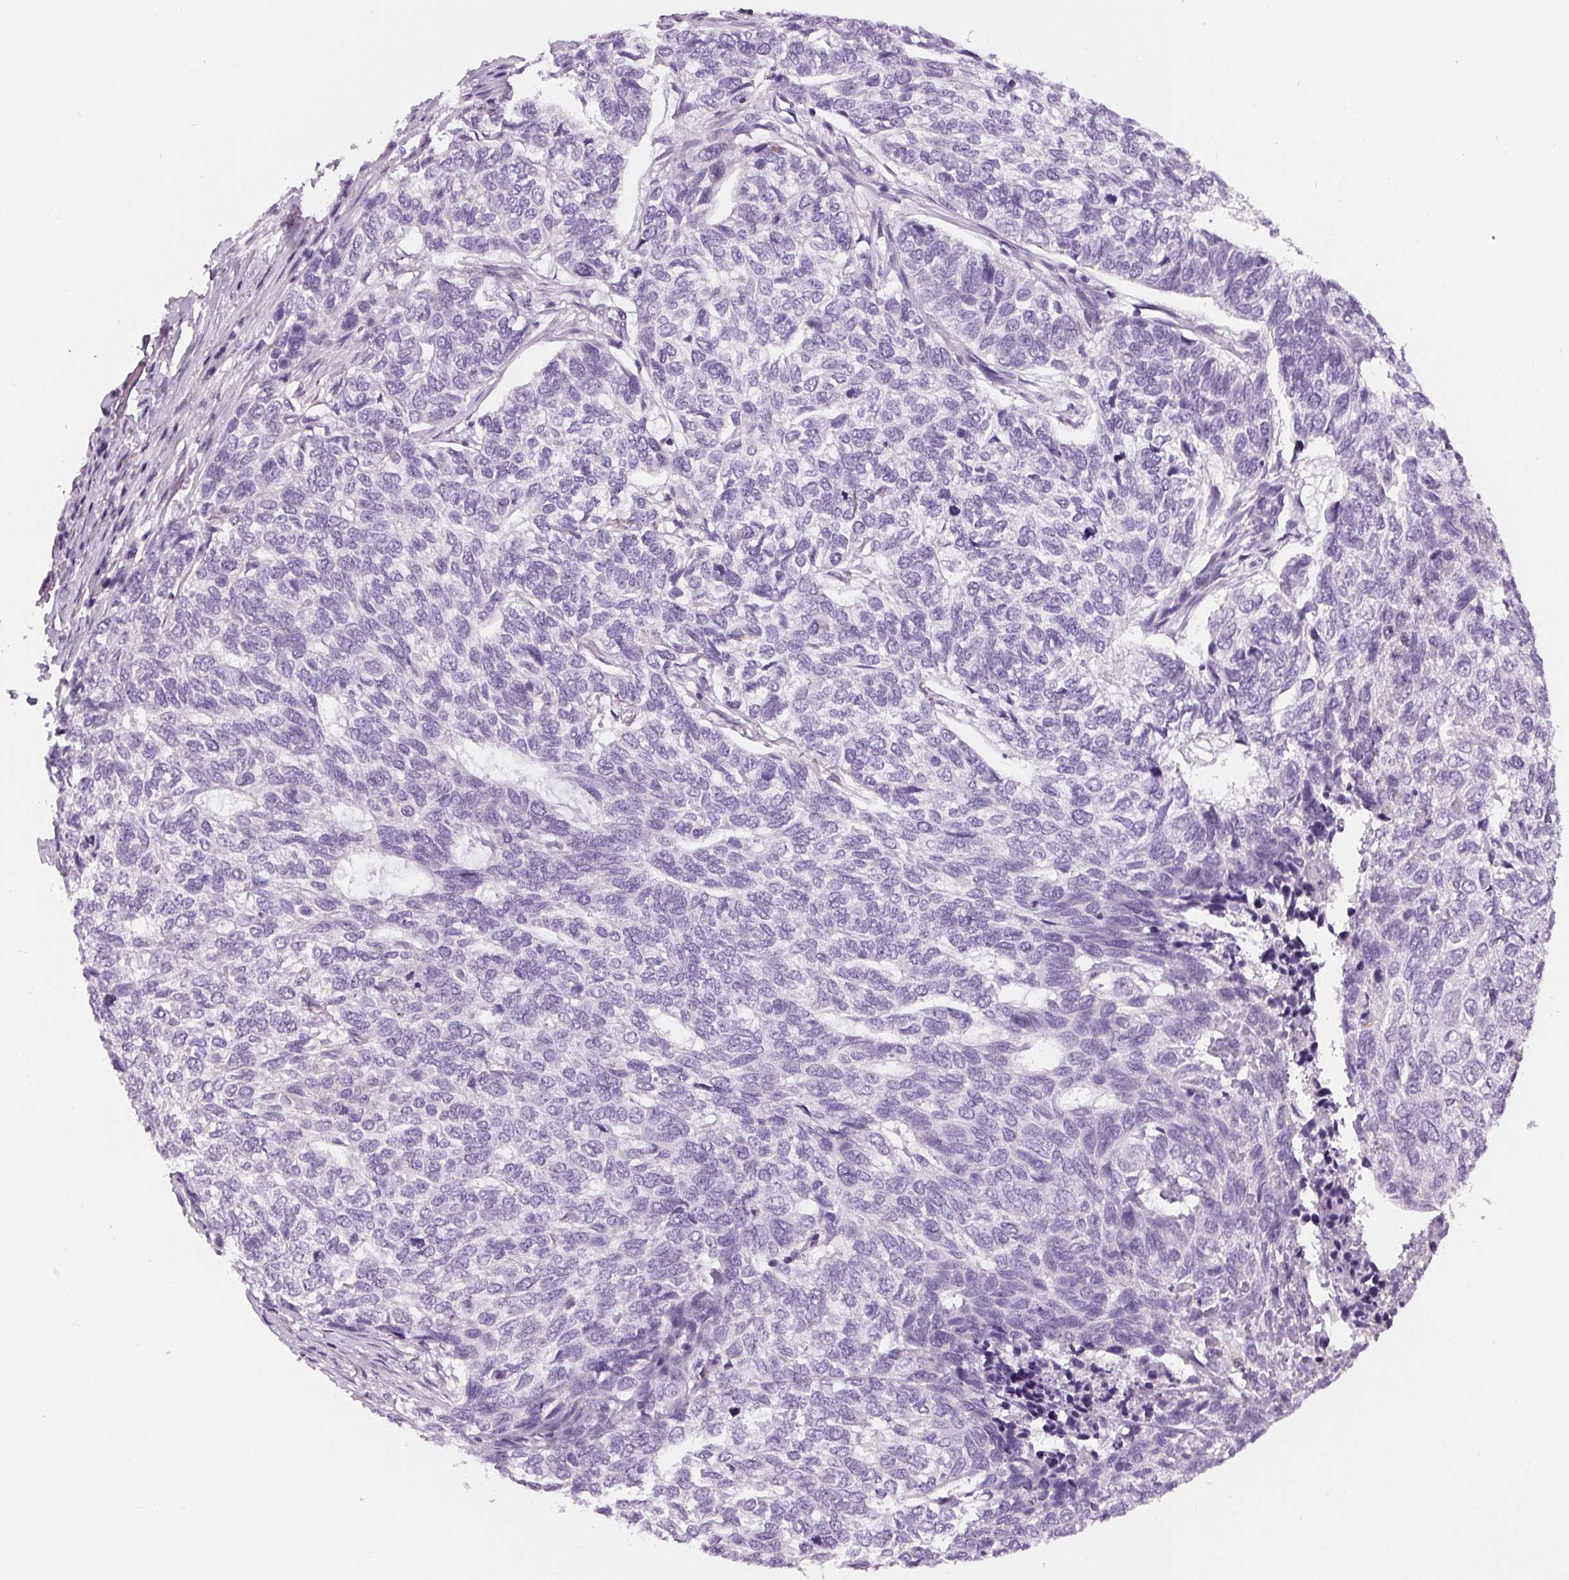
{"staining": {"intensity": "negative", "quantity": "none", "location": "none"}, "tissue": "skin cancer", "cell_type": "Tumor cells", "image_type": "cancer", "snomed": [{"axis": "morphology", "description": "Basal cell carcinoma"}, {"axis": "topography", "description": "Skin"}], "caption": "Immunohistochemical staining of human skin cancer displays no significant staining in tumor cells. Brightfield microscopy of immunohistochemistry (IHC) stained with DAB (3,3'-diaminobenzidine) (brown) and hematoxylin (blue), captured at high magnification.", "gene": "MISP", "patient": {"sex": "female", "age": 65}}